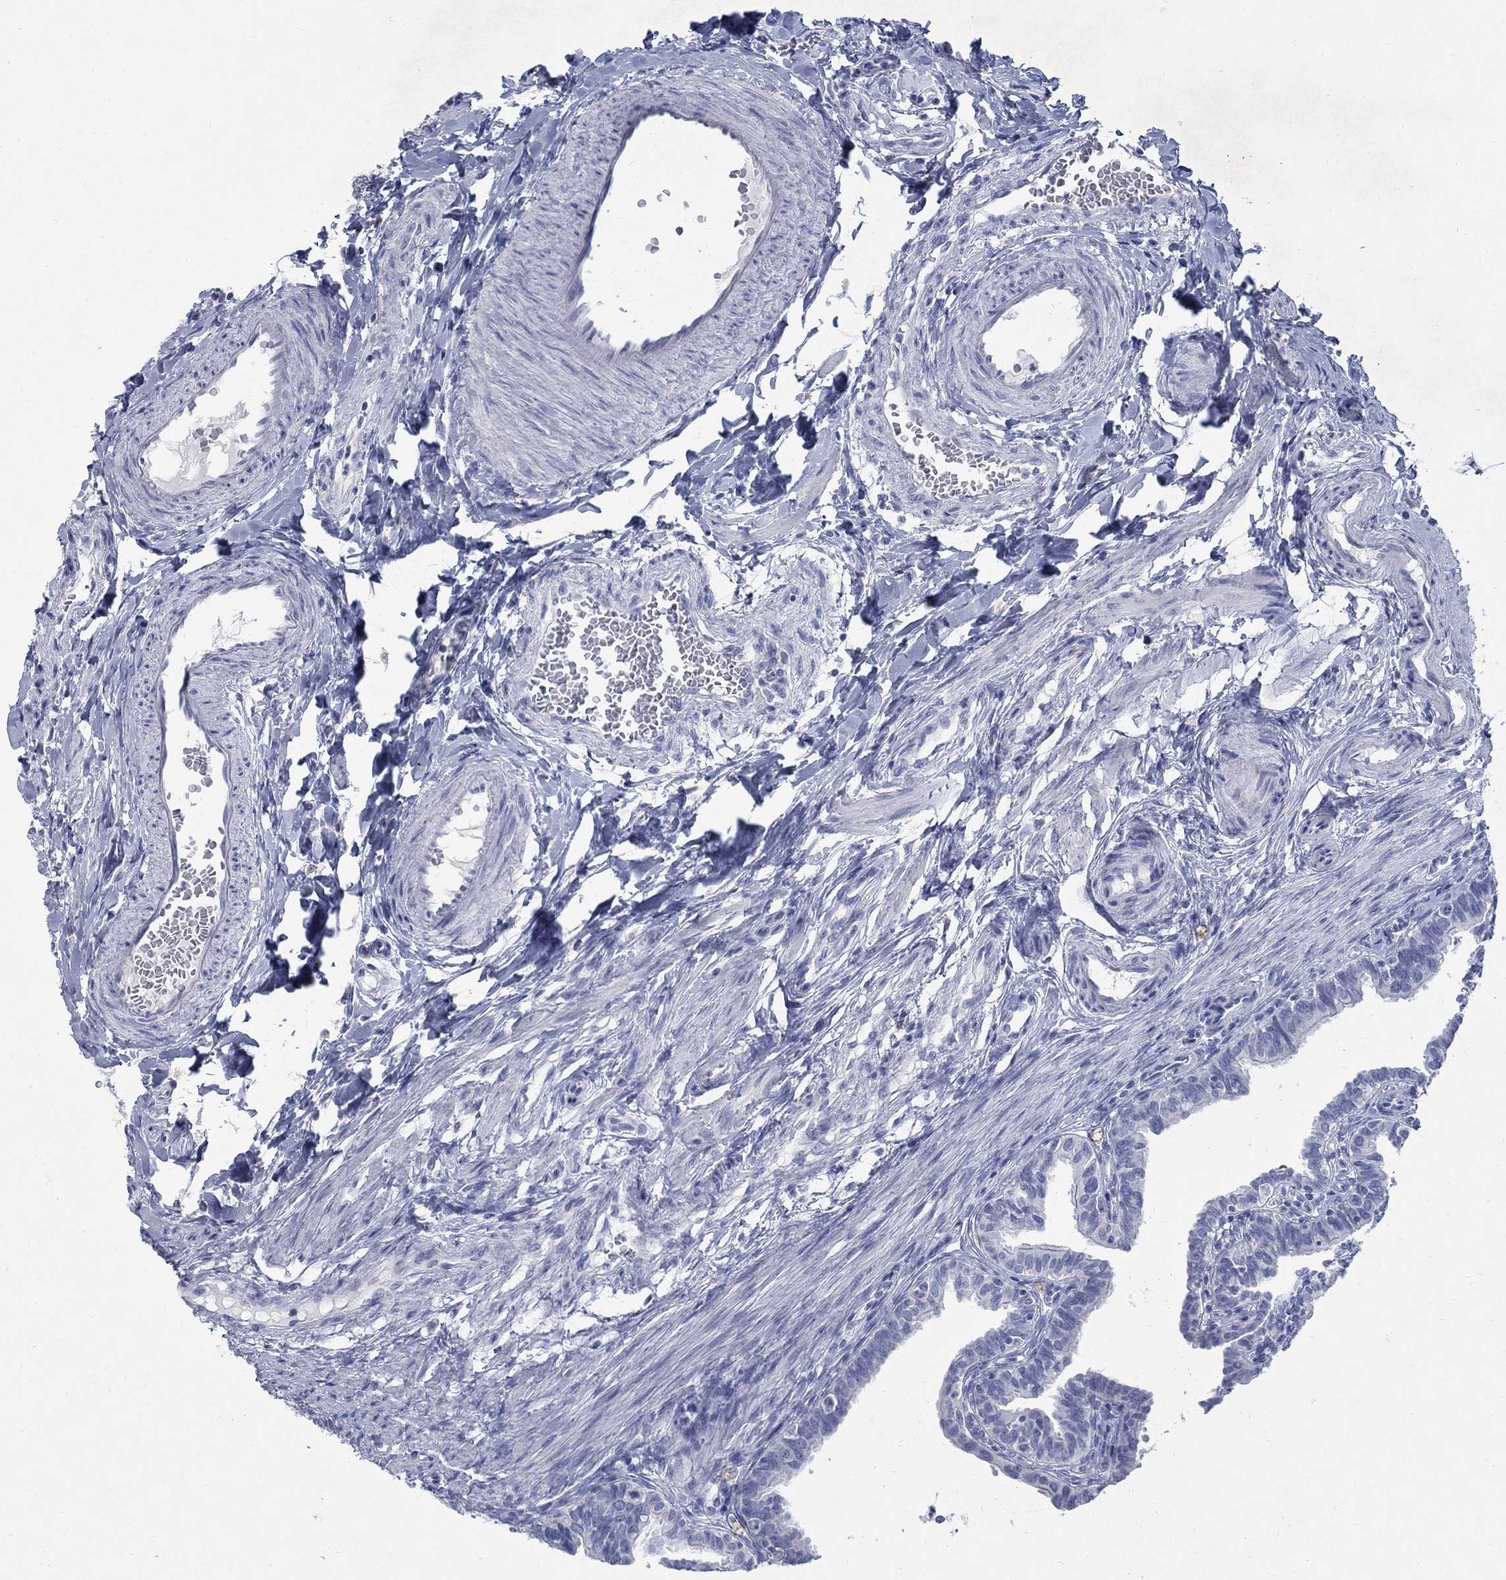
{"staining": {"intensity": "negative", "quantity": "none", "location": "none"}, "tissue": "fallopian tube", "cell_type": "Glandular cells", "image_type": "normal", "snomed": [{"axis": "morphology", "description": "Normal tissue, NOS"}, {"axis": "topography", "description": "Fallopian tube"}], "caption": "An immunohistochemistry image of benign fallopian tube is shown. There is no staining in glandular cells of fallopian tube. The staining was performed using DAB (3,3'-diaminobenzidine) to visualize the protein expression in brown, while the nuclei were stained in blue with hematoxylin (Magnification: 20x).", "gene": "RFTN2", "patient": {"sex": "female", "age": 36}}